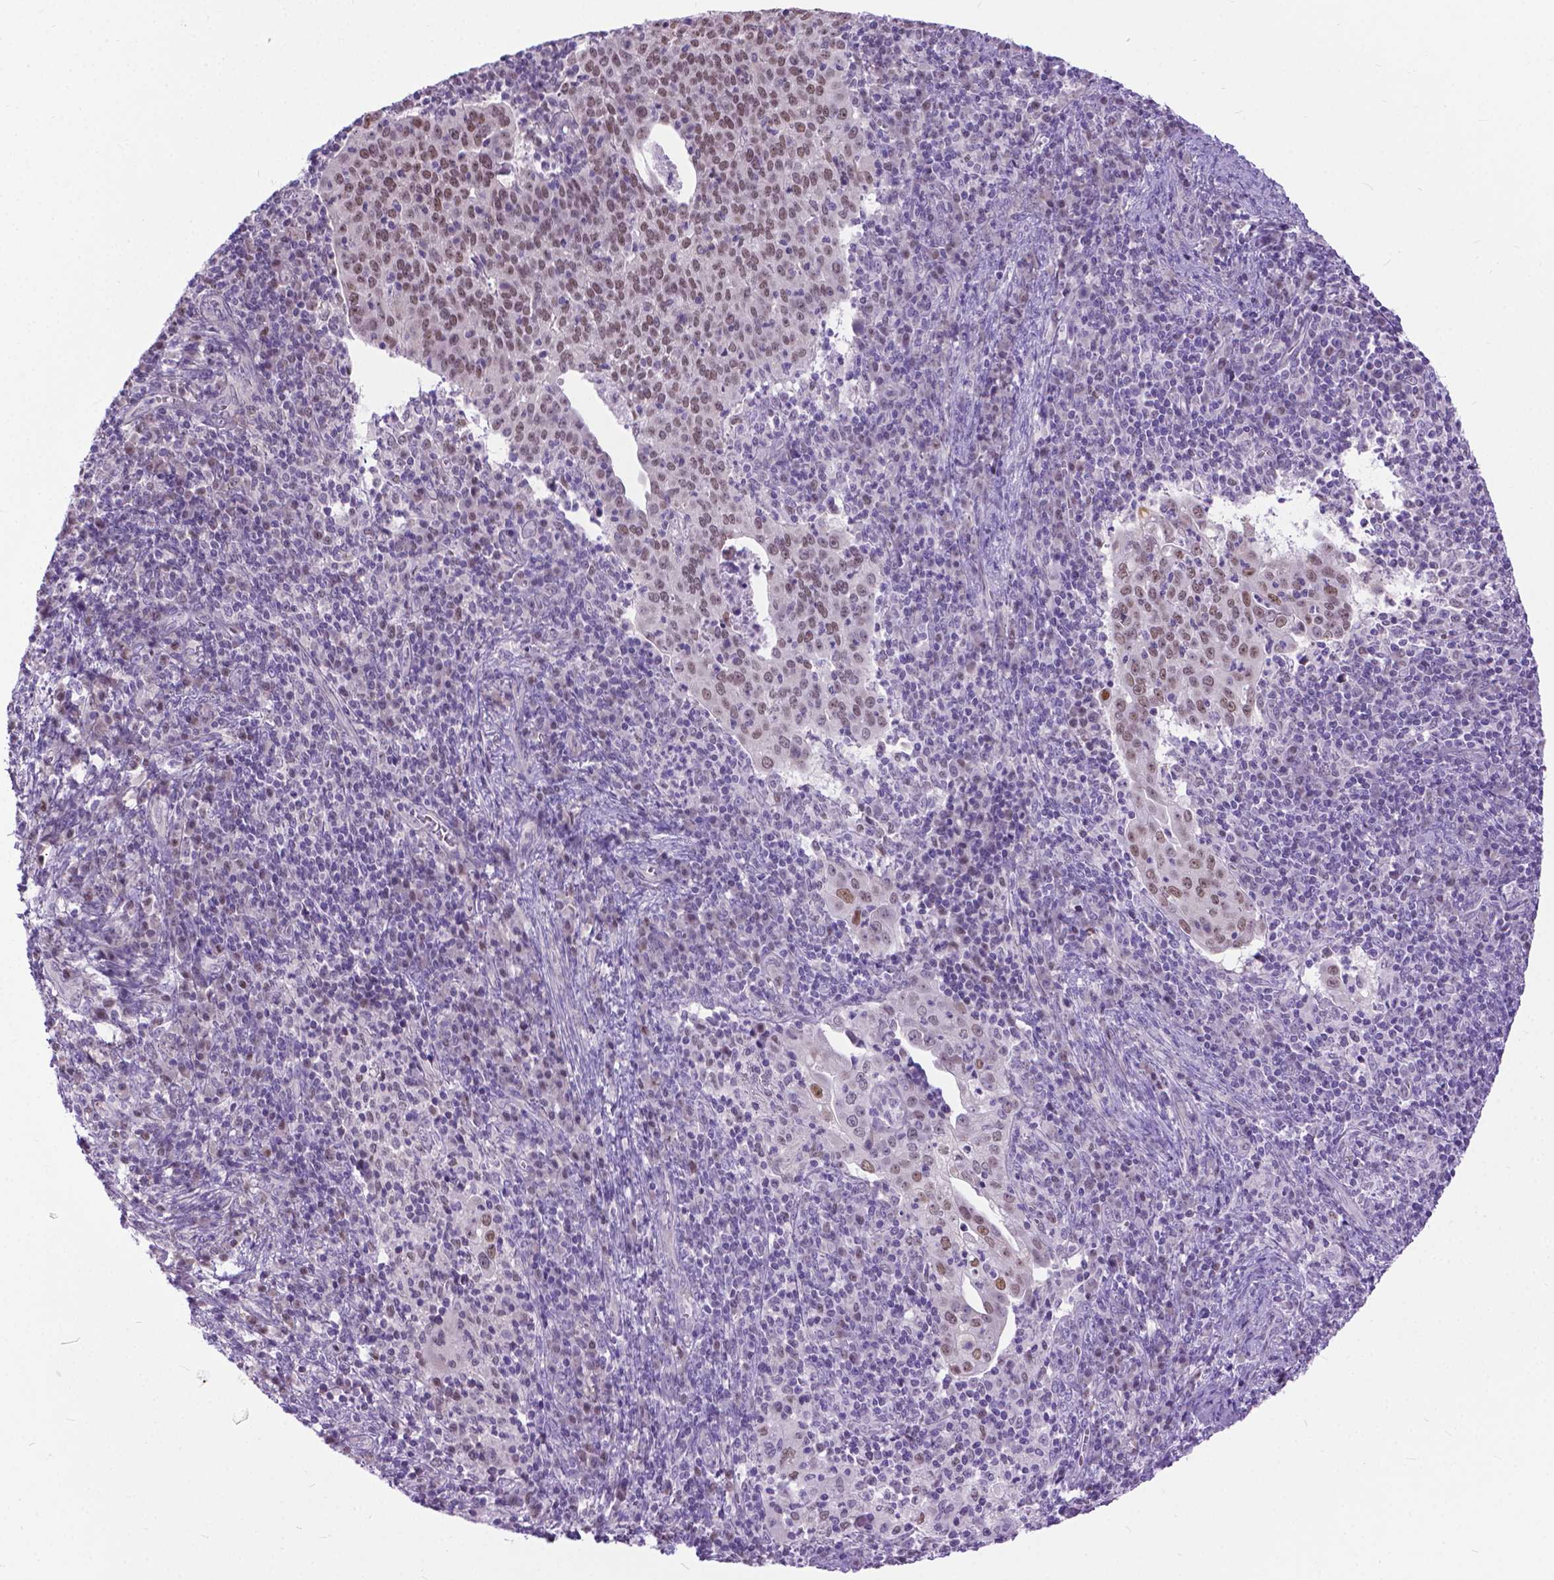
{"staining": {"intensity": "moderate", "quantity": "25%-75%", "location": "nuclear"}, "tissue": "cervical cancer", "cell_type": "Tumor cells", "image_type": "cancer", "snomed": [{"axis": "morphology", "description": "Squamous cell carcinoma, NOS"}, {"axis": "topography", "description": "Cervix"}], "caption": "IHC image of neoplastic tissue: squamous cell carcinoma (cervical) stained using IHC shows medium levels of moderate protein expression localized specifically in the nuclear of tumor cells, appearing as a nuclear brown color.", "gene": "APCDD1L", "patient": {"sex": "female", "age": 39}}